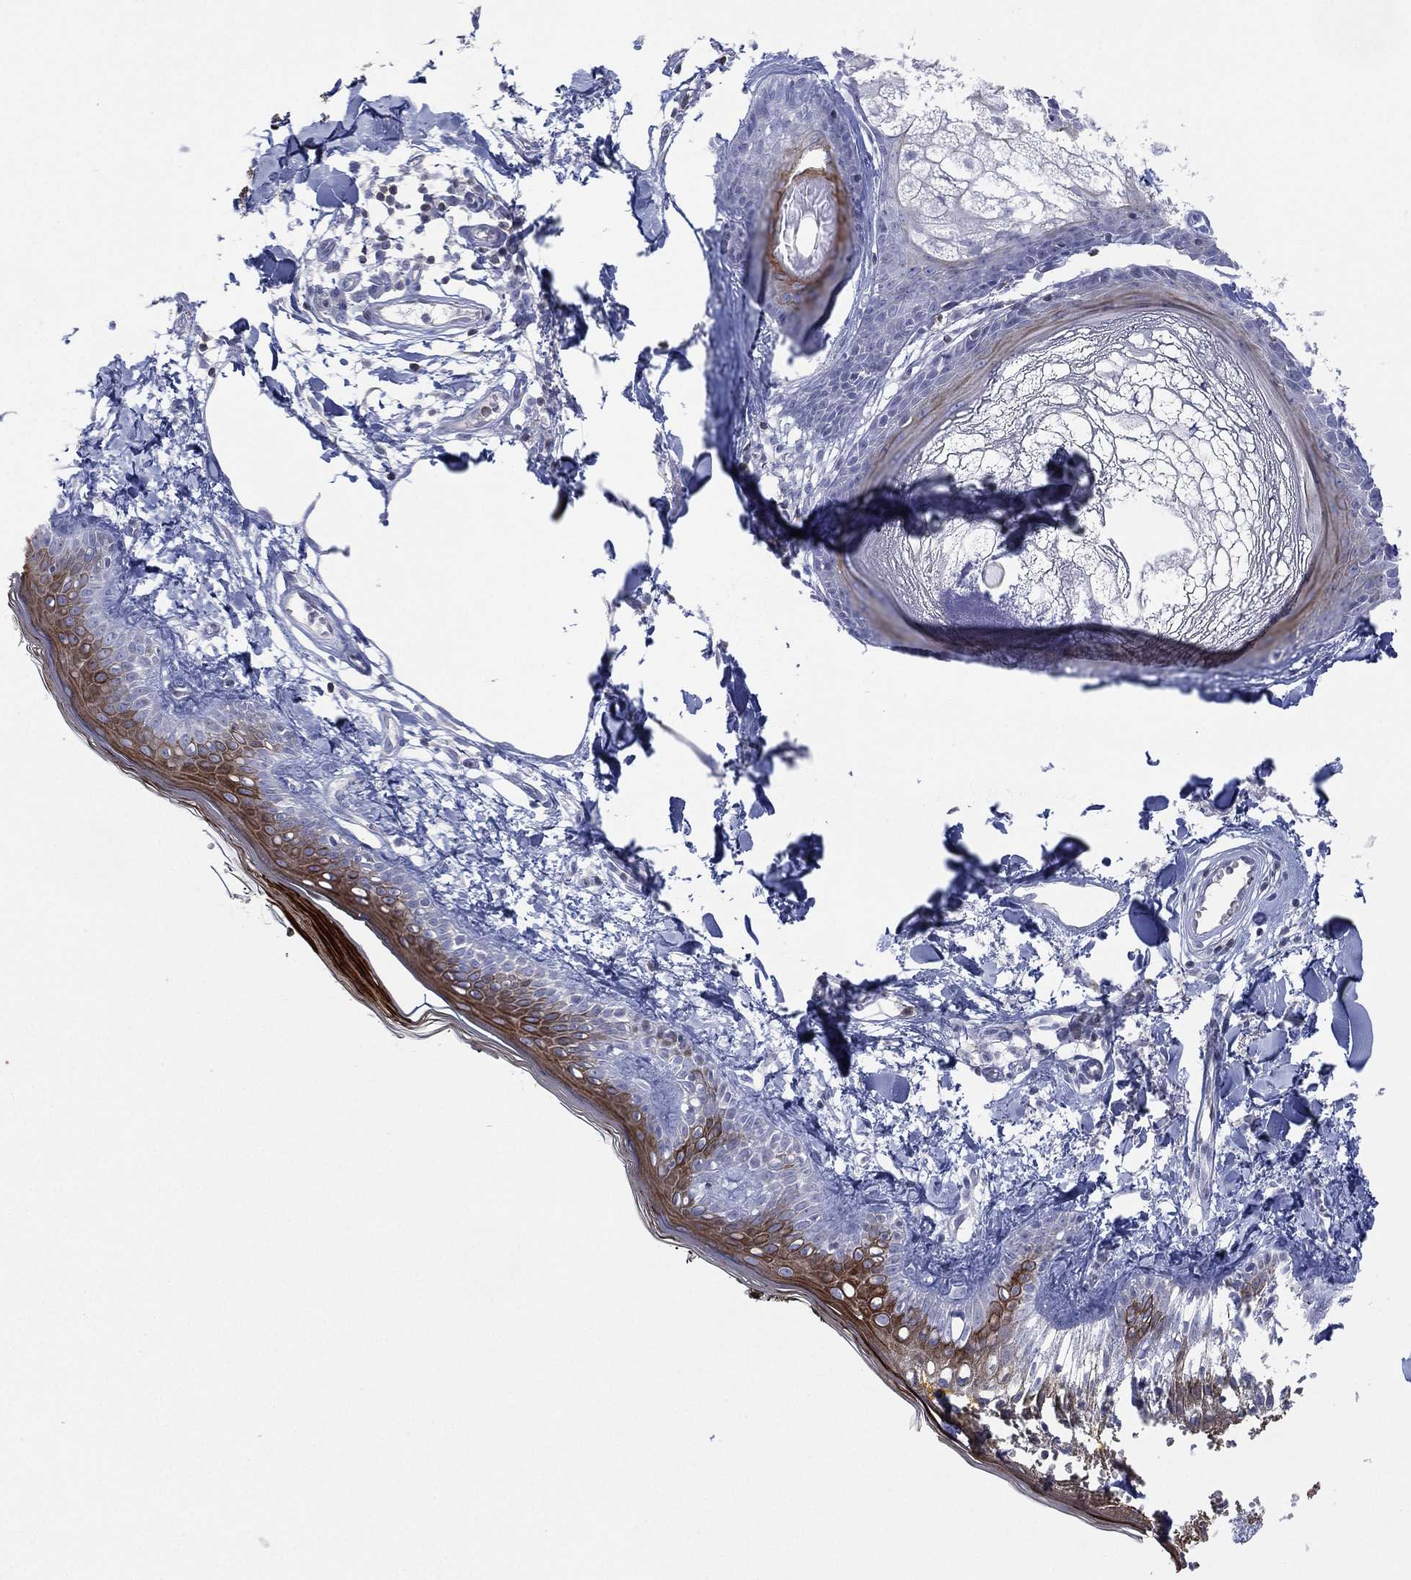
{"staining": {"intensity": "negative", "quantity": "none", "location": "none"}, "tissue": "skin", "cell_type": "Fibroblasts", "image_type": "normal", "snomed": [{"axis": "morphology", "description": "Normal tissue, NOS"}, {"axis": "topography", "description": "Skin"}], "caption": "The photomicrograph shows no staining of fibroblasts in normal skin.", "gene": "SEPTIN1", "patient": {"sex": "male", "age": 76}}